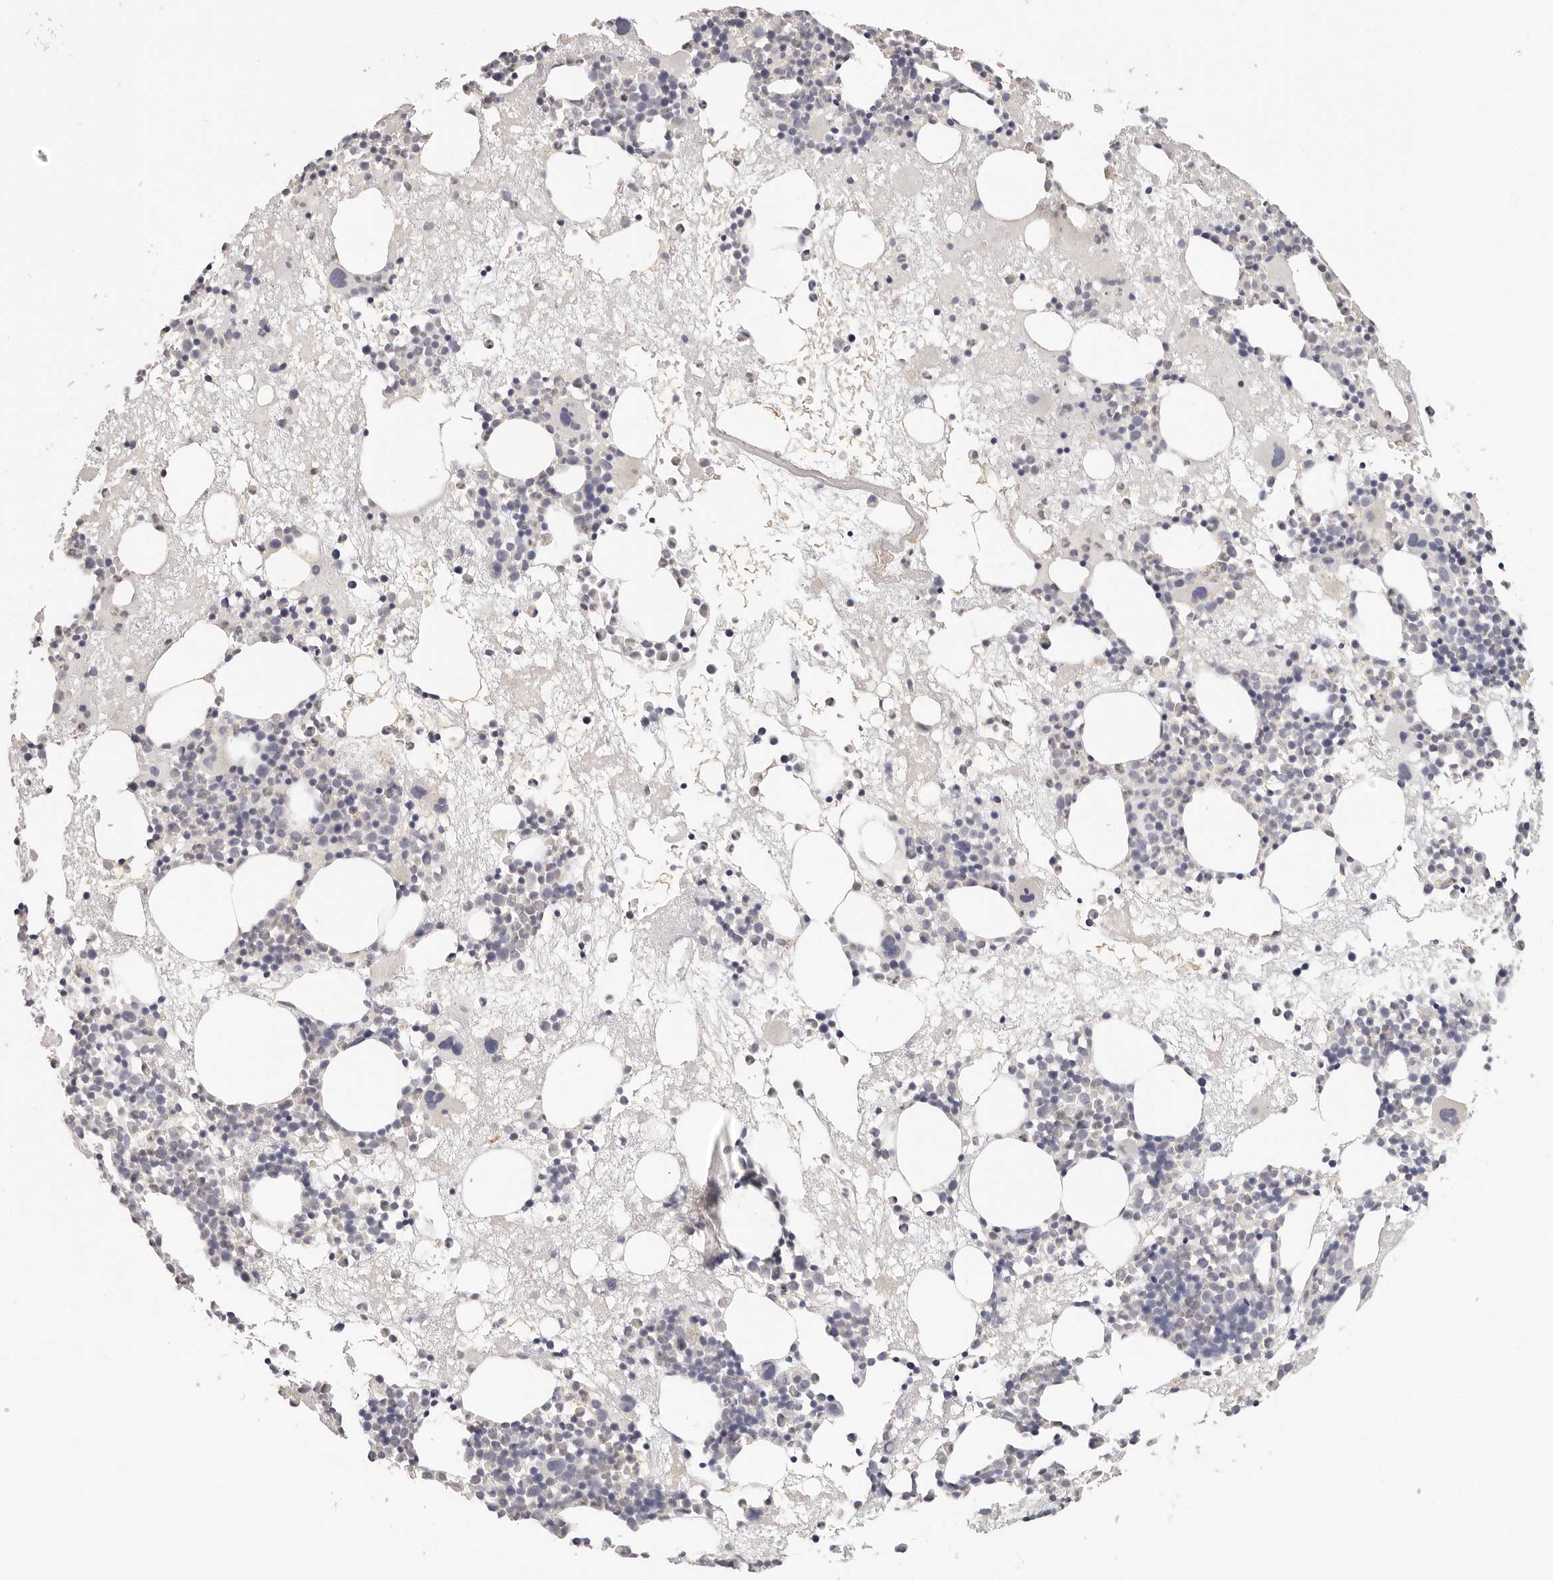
{"staining": {"intensity": "negative", "quantity": "none", "location": "none"}, "tissue": "bone marrow", "cell_type": "Hematopoietic cells", "image_type": "normal", "snomed": [{"axis": "morphology", "description": "Normal tissue, NOS"}, {"axis": "topography", "description": "Bone marrow"}], "caption": "This is a histopathology image of IHC staining of unremarkable bone marrow, which shows no positivity in hematopoietic cells. The staining is performed using DAB (3,3'-diaminobenzidine) brown chromogen with nuclei counter-stained in using hematoxylin.", "gene": "GGPS1", "patient": {"sex": "male", "age": 50}}